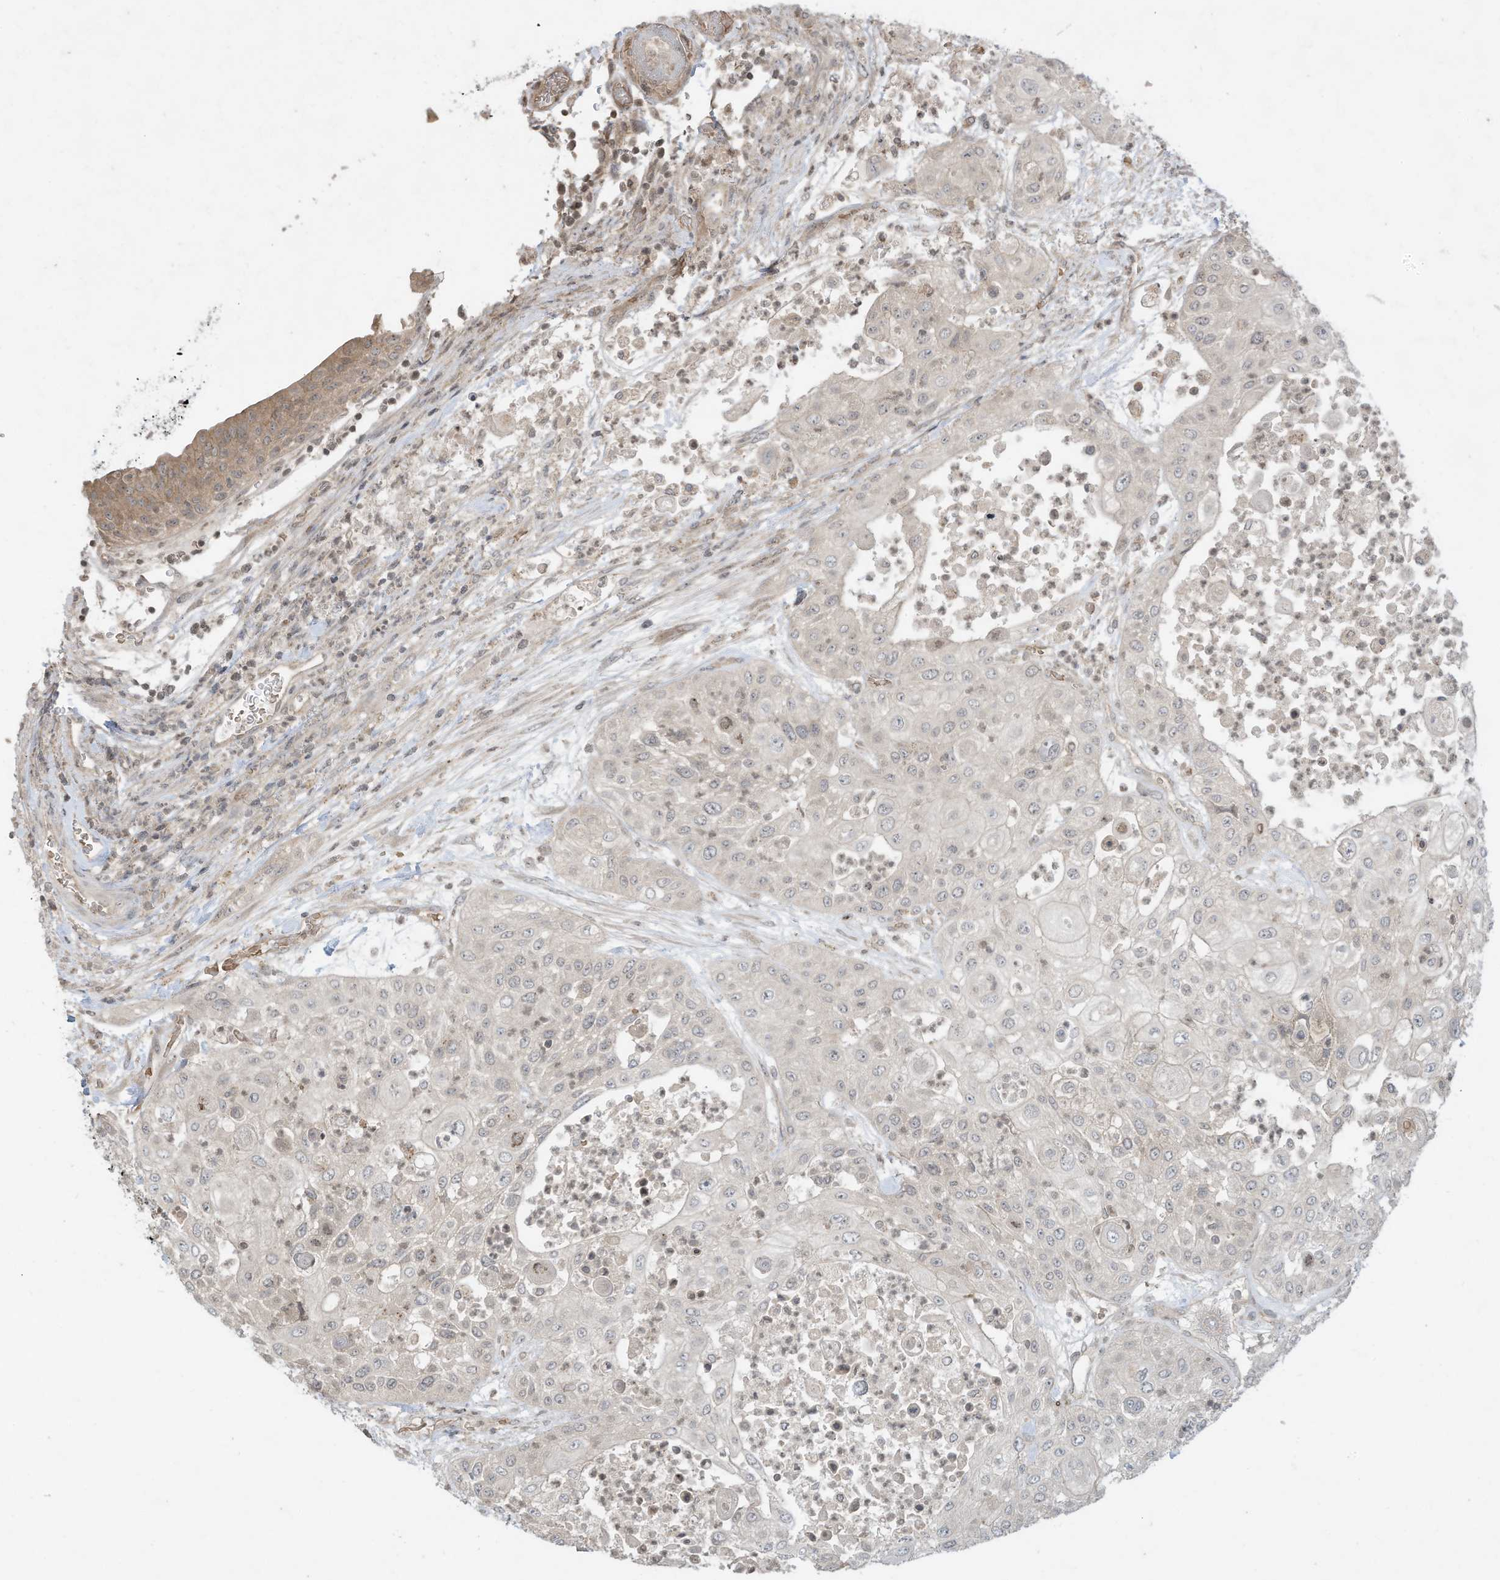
{"staining": {"intensity": "negative", "quantity": "none", "location": "none"}, "tissue": "urothelial cancer", "cell_type": "Tumor cells", "image_type": "cancer", "snomed": [{"axis": "morphology", "description": "Urothelial carcinoma, High grade"}, {"axis": "topography", "description": "Urinary bladder"}], "caption": "Tumor cells are negative for protein expression in human urothelial carcinoma (high-grade).", "gene": "MATN2", "patient": {"sex": "female", "age": 79}}